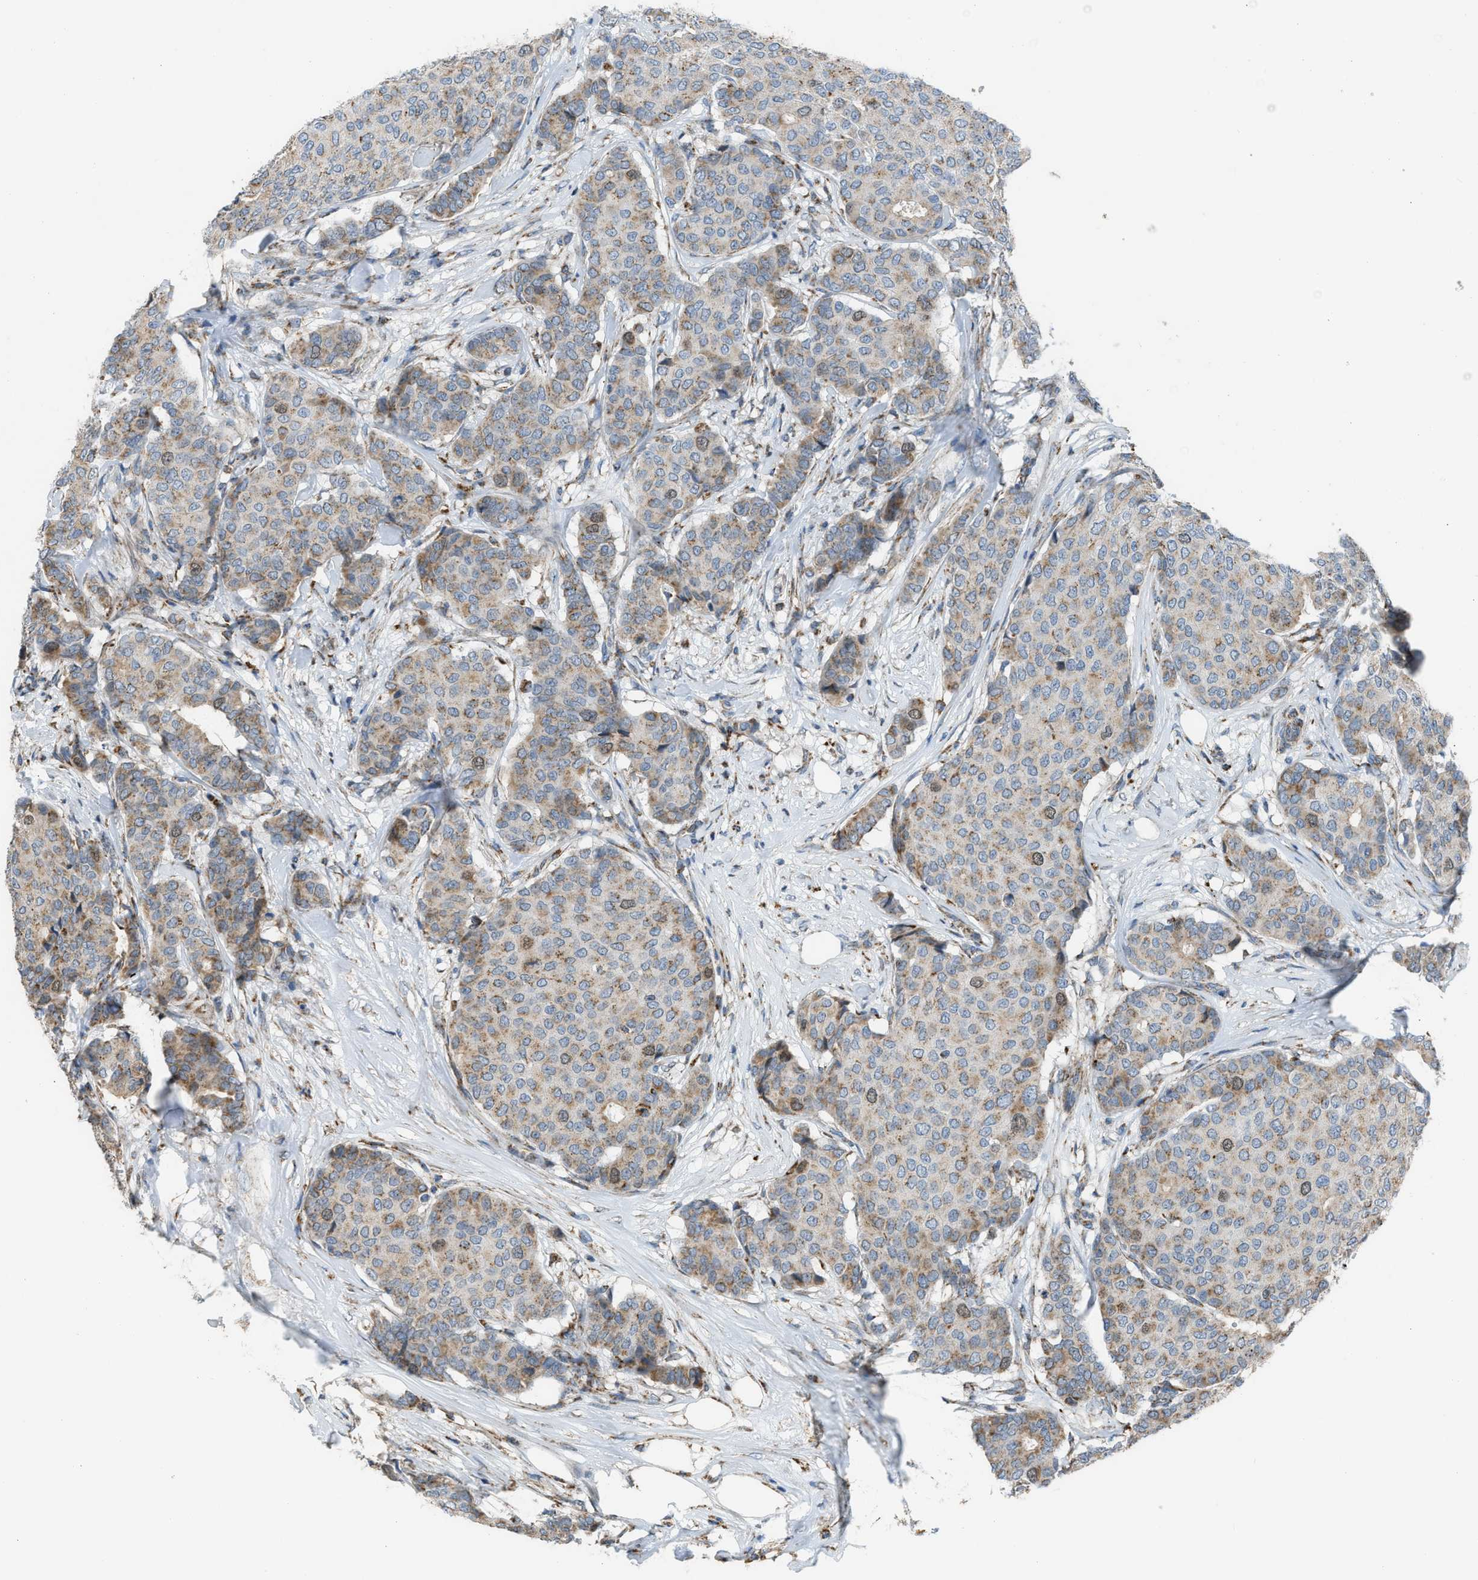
{"staining": {"intensity": "moderate", "quantity": ">75%", "location": "cytoplasmic/membranous"}, "tissue": "breast cancer", "cell_type": "Tumor cells", "image_type": "cancer", "snomed": [{"axis": "morphology", "description": "Duct carcinoma"}, {"axis": "topography", "description": "Breast"}], "caption": "Breast intraductal carcinoma was stained to show a protein in brown. There is medium levels of moderate cytoplasmic/membranous positivity in about >75% of tumor cells.", "gene": "SMIM20", "patient": {"sex": "female", "age": 75}}